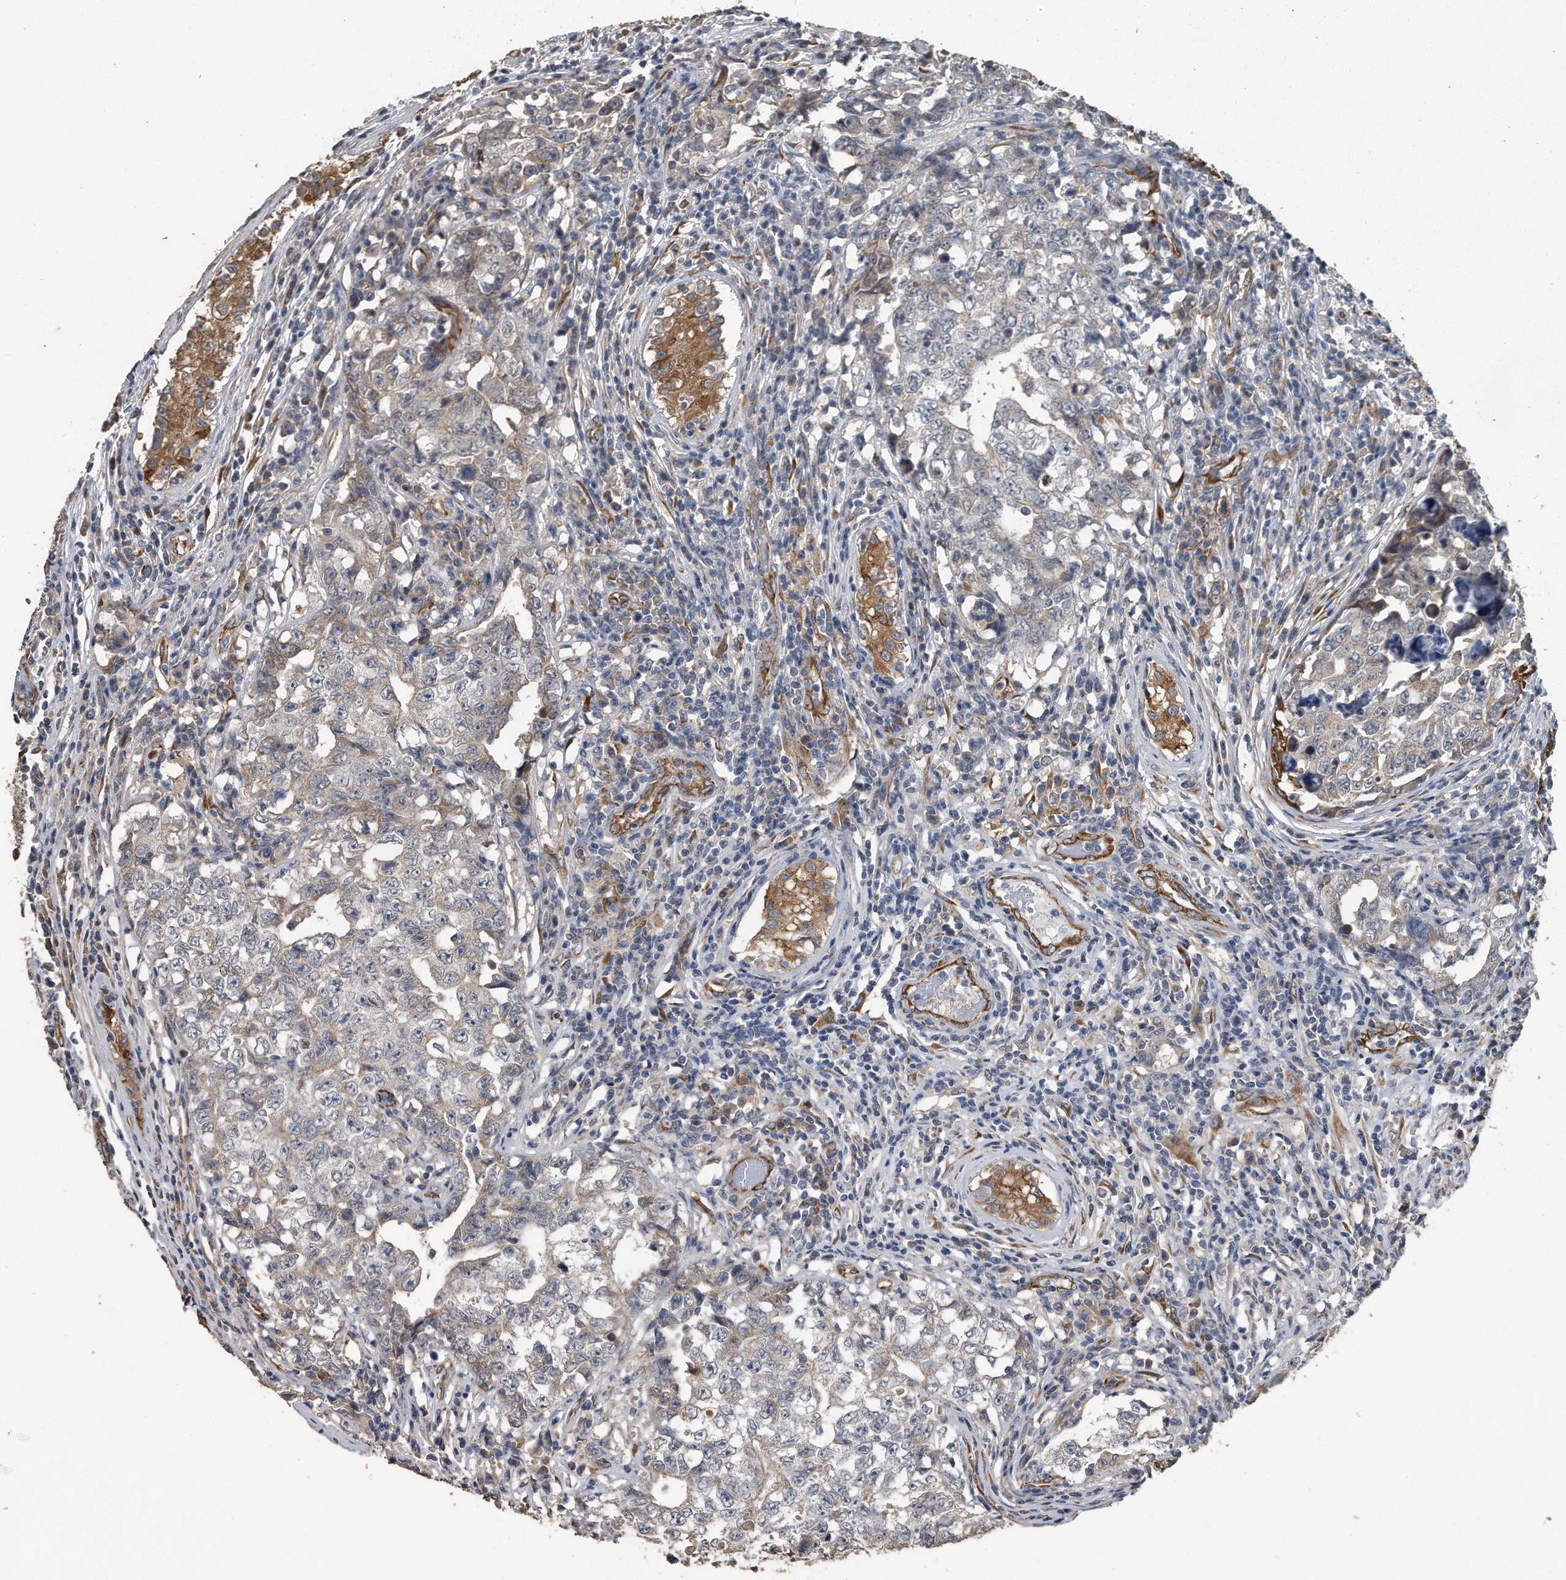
{"staining": {"intensity": "weak", "quantity": "<25%", "location": "cytoplasmic/membranous"}, "tissue": "testis cancer", "cell_type": "Tumor cells", "image_type": "cancer", "snomed": [{"axis": "morphology", "description": "Carcinoma, Embryonal, NOS"}, {"axis": "topography", "description": "Testis"}], "caption": "Tumor cells show no significant protein expression in testis cancer (embryonal carcinoma).", "gene": "PCLO", "patient": {"sex": "male", "age": 26}}